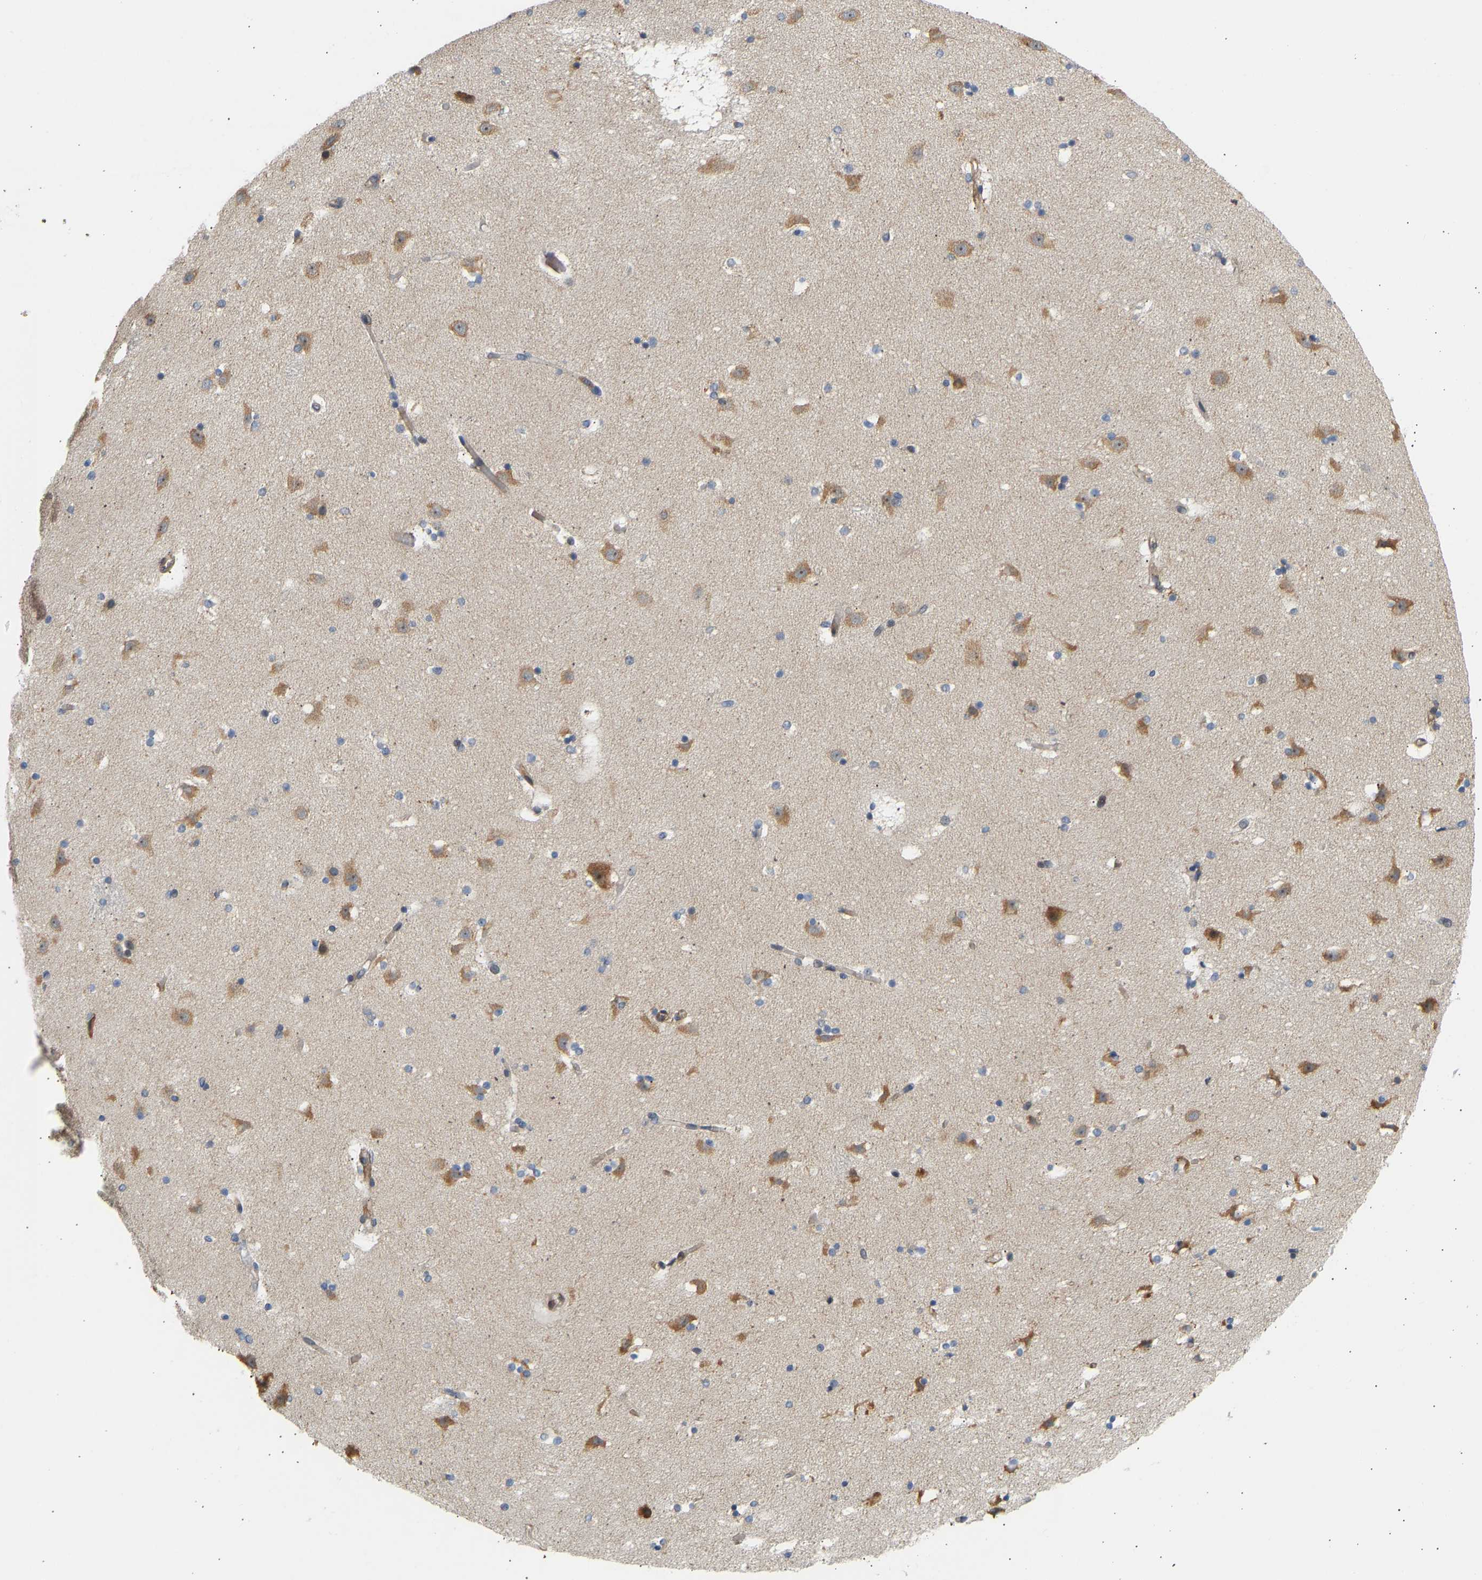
{"staining": {"intensity": "moderate", "quantity": "25%-75%", "location": "cytoplasmic/membranous"}, "tissue": "caudate", "cell_type": "Glial cells", "image_type": "normal", "snomed": [{"axis": "morphology", "description": "Normal tissue, NOS"}, {"axis": "topography", "description": "Lateral ventricle wall"}], "caption": "Immunohistochemistry (IHC) histopathology image of benign human caudate stained for a protein (brown), which displays medium levels of moderate cytoplasmic/membranous staining in approximately 25%-75% of glial cells.", "gene": "RPS14", "patient": {"sex": "male", "age": 45}}